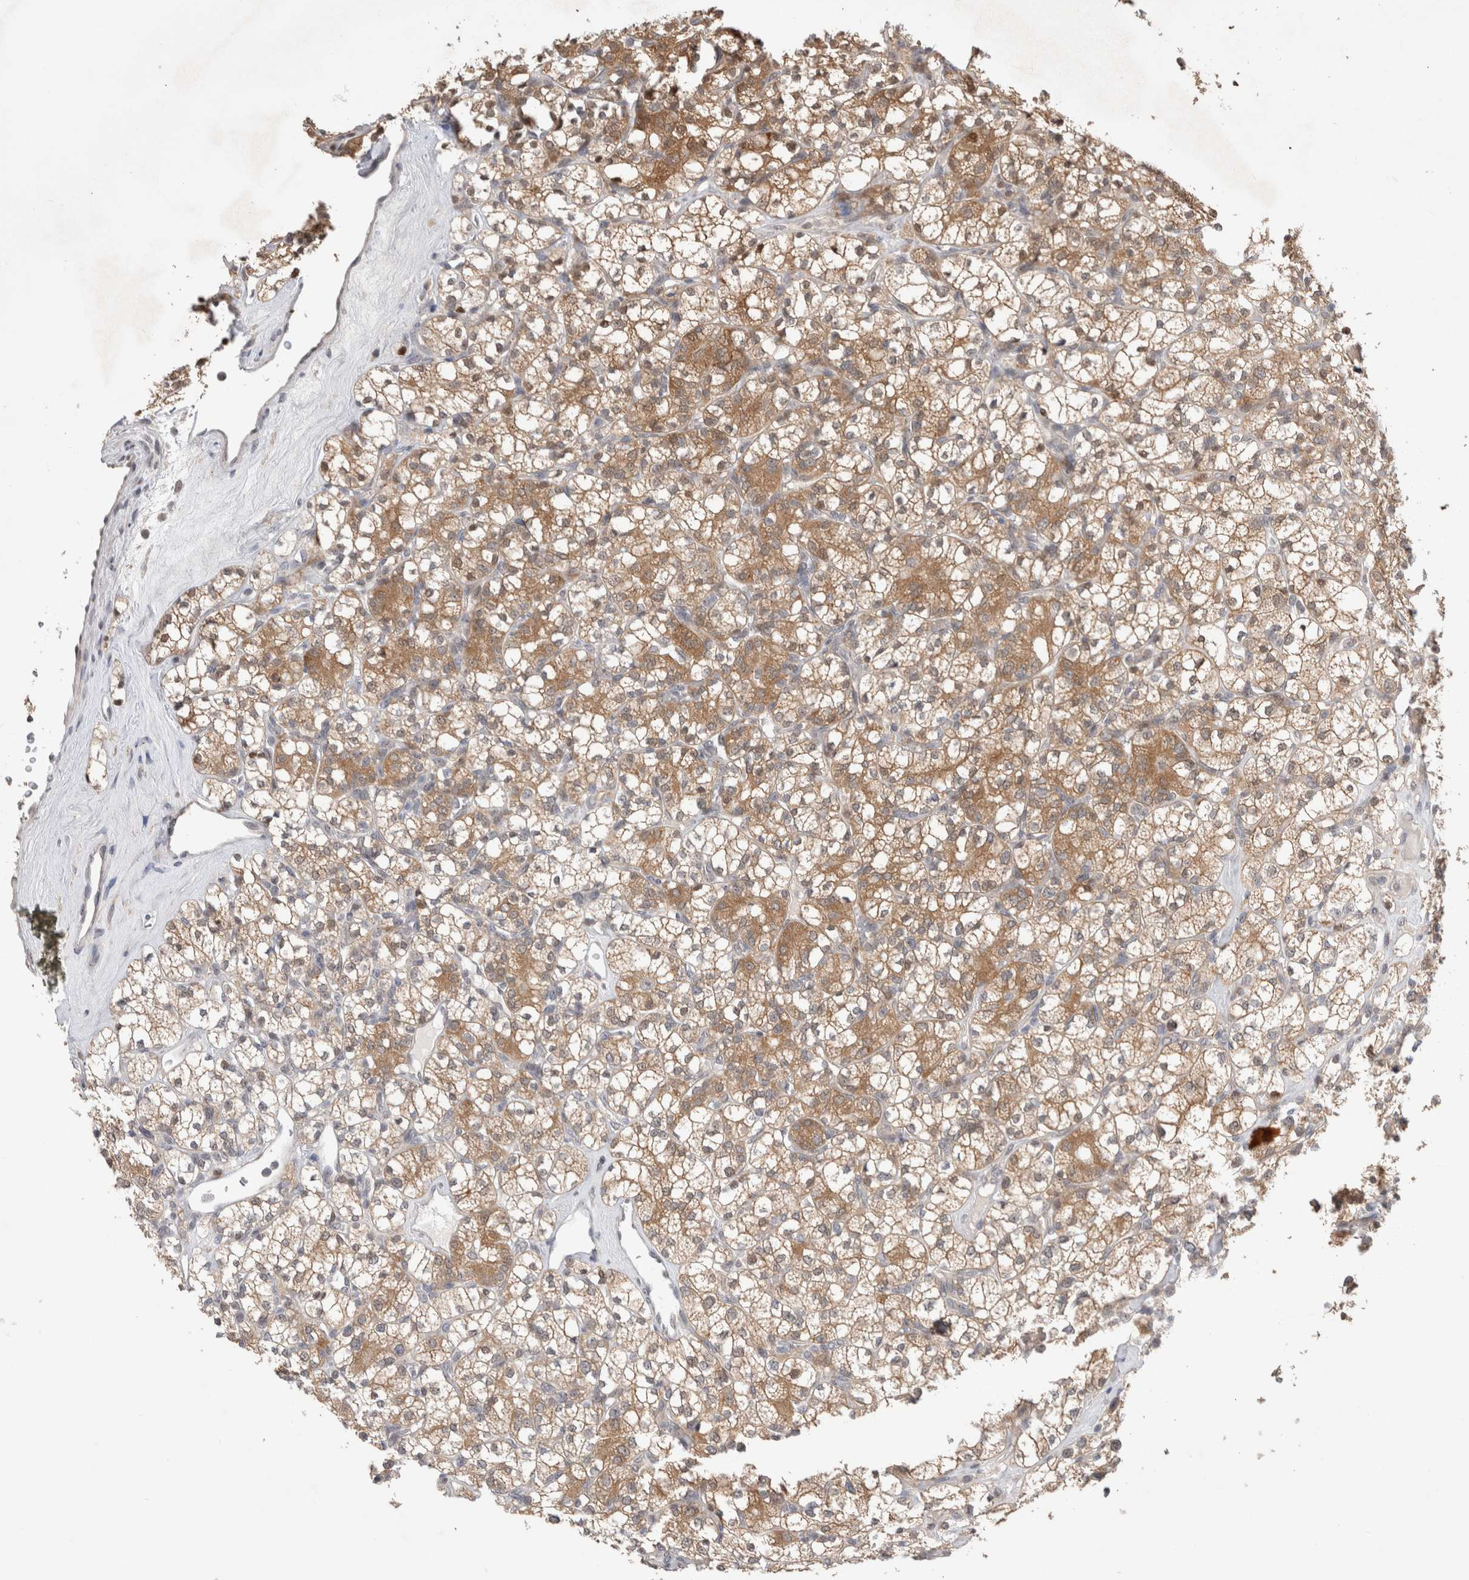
{"staining": {"intensity": "moderate", "quantity": ">75%", "location": "cytoplasmic/membranous"}, "tissue": "renal cancer", "cell_type": "Tumor cells", "image_type": "cancer", "snomed": [{"axis": "morphology", "description": "Adenocarcinoma, NOS"}, {"axis": "topography", "description": "Kidney"}], "caption": "Tumor cells reveal medium levels of moderate cytoplasmic/membranous expression in approximately >75% of cells in human renal cancer (adenocarcinoma).", "gene": "SLC29A1", "patient": {"sex": "male", "age": 77}}